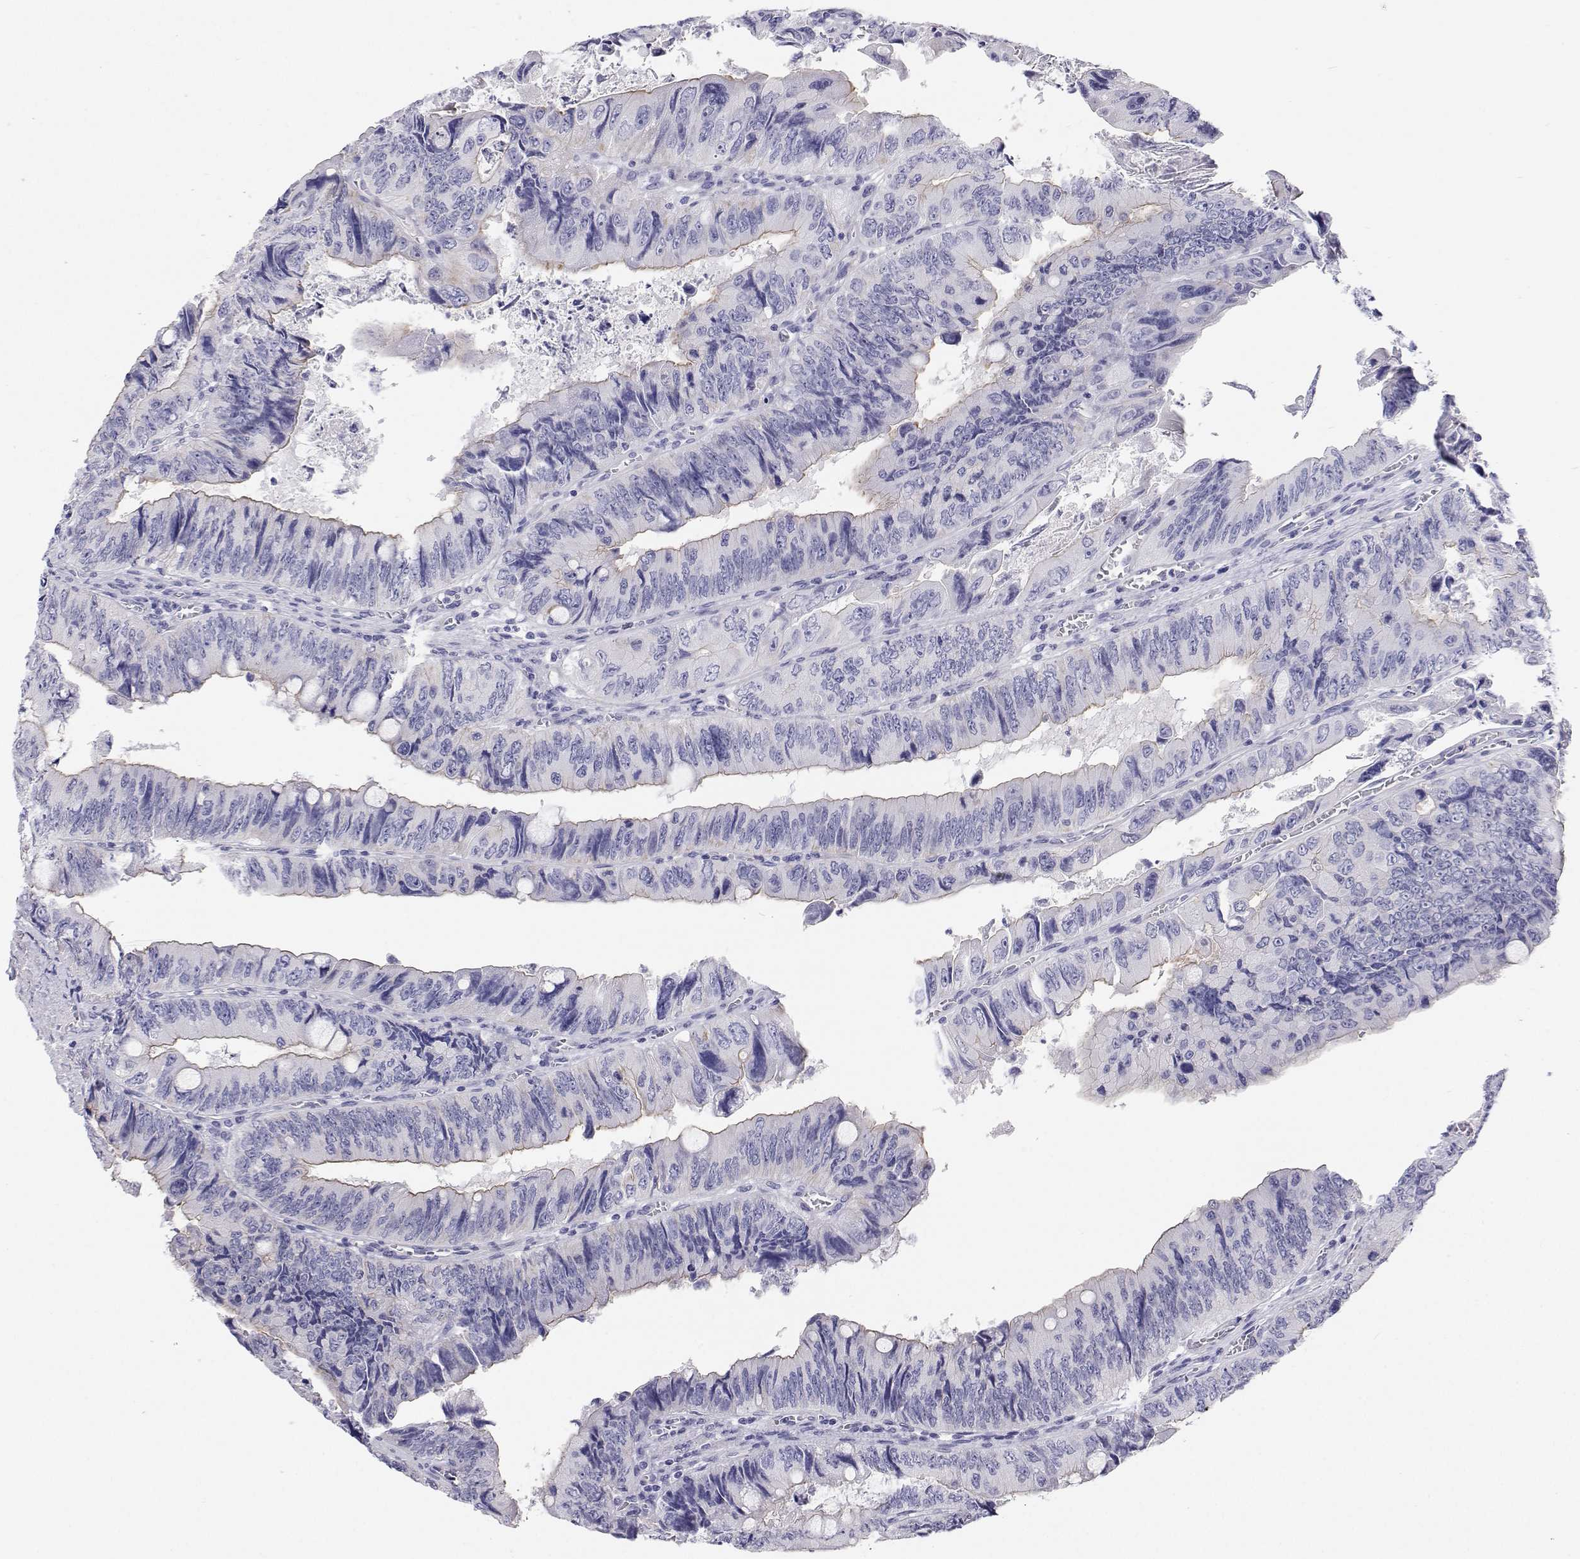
{"staining": {"intensity": "negative", "quantity": "none", "location": "none"}, "tissue": "colorectal cancer", "cell_type": "Tumor cells", "image_type": "cancer", "snomed": [{"axis": "morphology", "description": "Adenocarcinoma, NOS"}, {"axis": "topography", "description": "Colon"}], "caption": "A photomicrograph of human colorectal cancer is negative for staining in tumor cells.", "gene": "BHMT", "patient": {"sex": "female", "age": 84}}